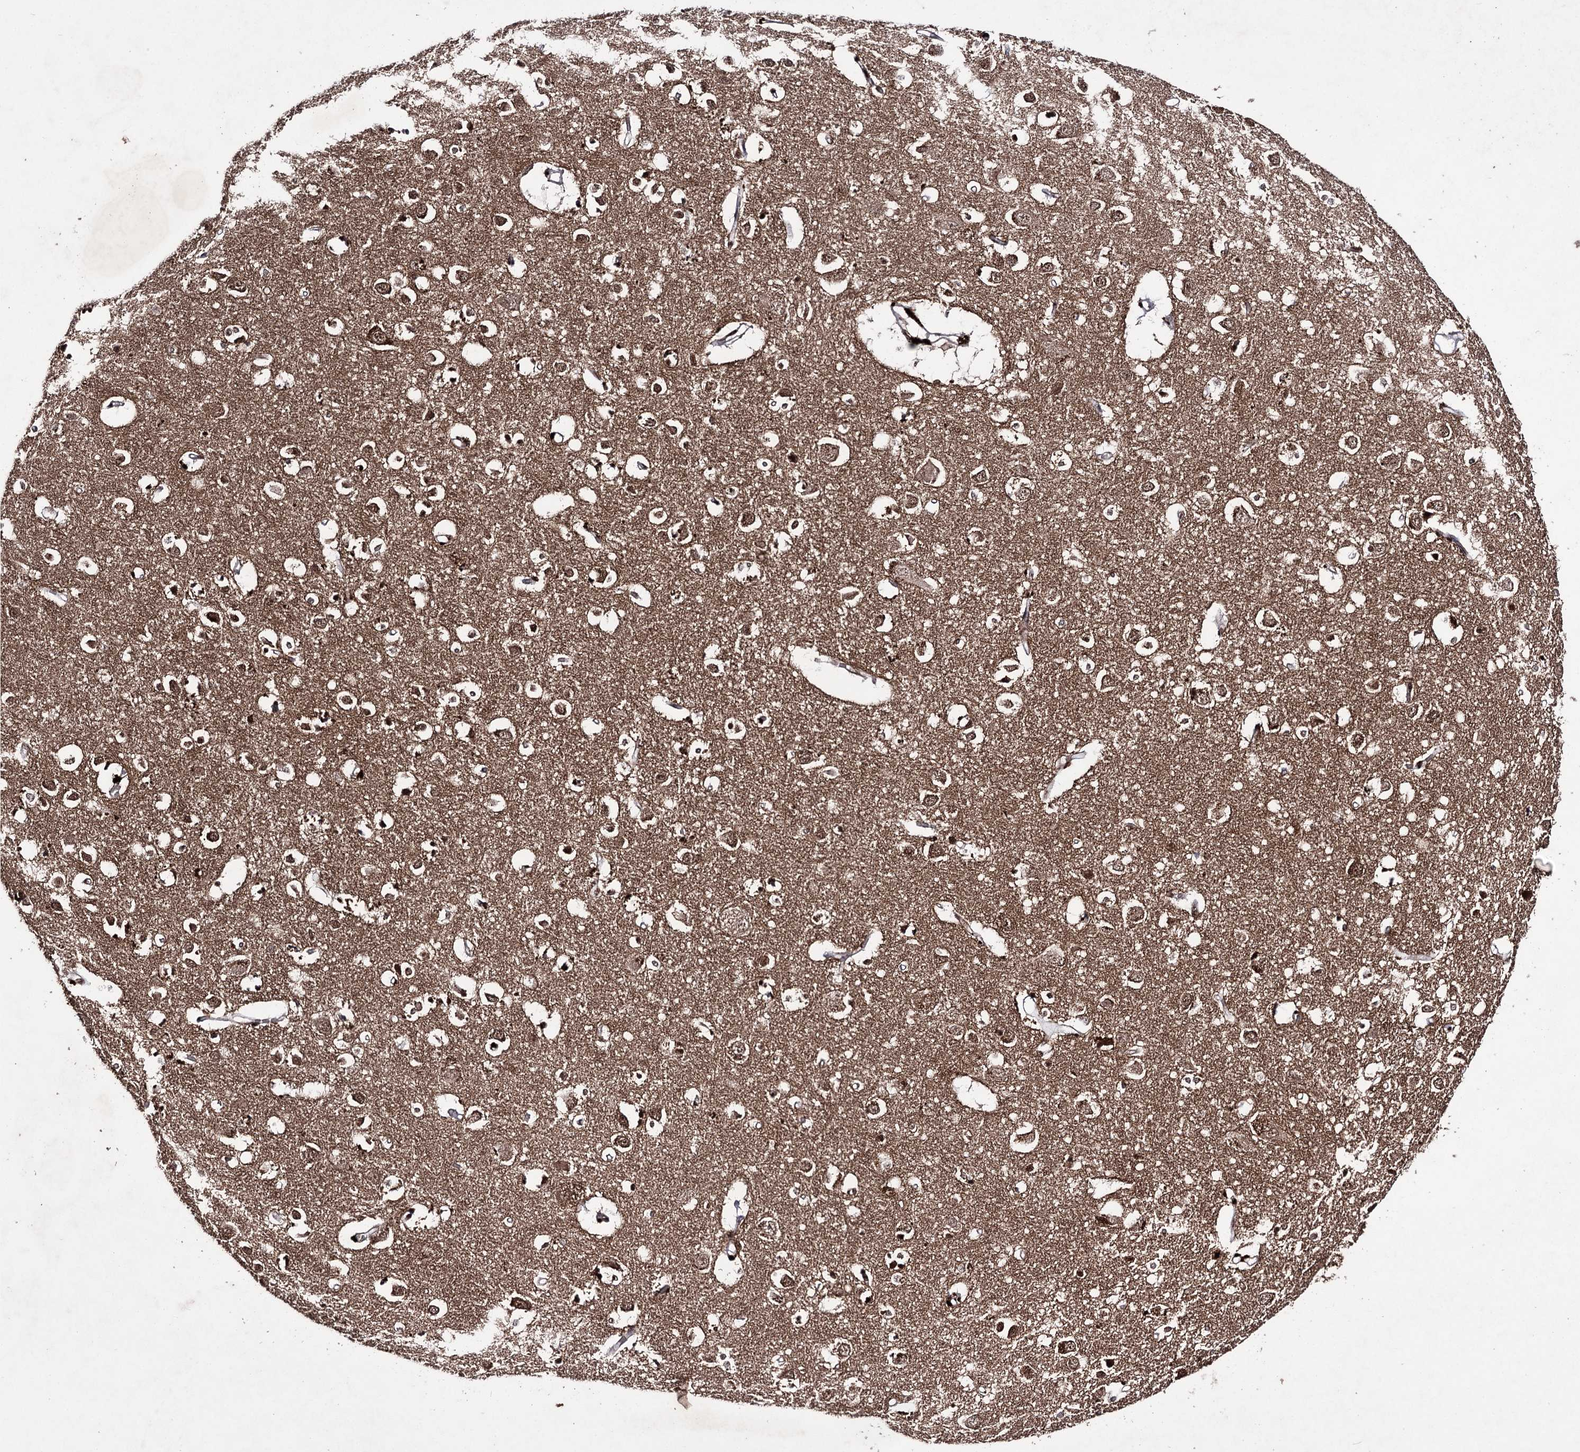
{"staining": {"intensity": "moderate", "quantity": ">75%", "location": "nuclear"}, "tissue": "cerebral cortex", "cell_type": "Endothelial cells", "image_type": "normal", "snomed": [{"axis": "morphology", "description": "Normal tissue, NOS"}, {"axis": "topography", "description": "Cerebral cortex"}], "caption": "Immunohistochemistry histopathology image of unremarkable cerebral cortex: cerebral cortex stained using IHC displays medium levels of moderate protein expression localized specifically in the nuclear of endothelial cells, appearing as a nuclear brown color.", "gene": "PRPF40A", "patient": {"sex": "female", "age": 64}}